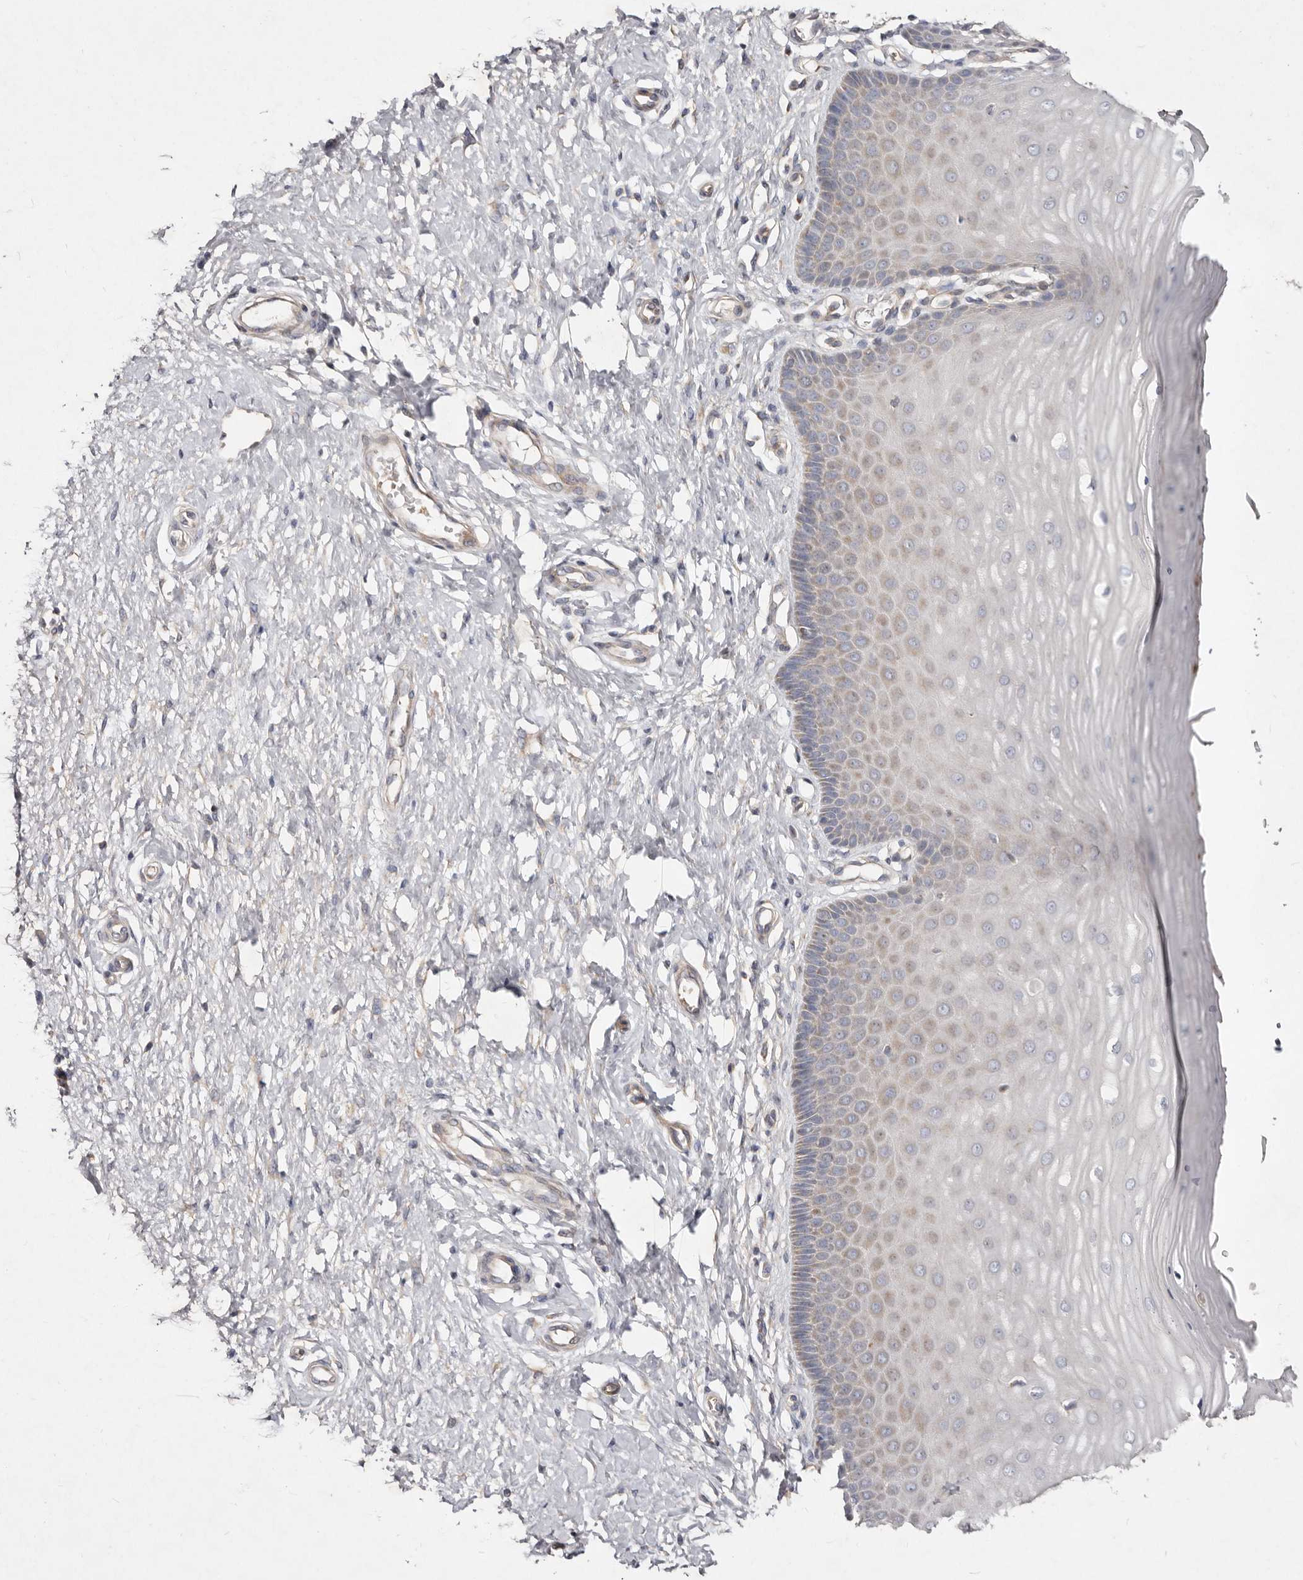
{"staining": {"intensity": "weak", "quantity": "<25%", "location": "cytoplasmic/membranous"}, "tissue": "cervix", "cell_type": "Glandular cells", "image_type": "normal", "snomed": [{"axis": "morphology", "description": "Normal tissue, NOS"}, {"axis": "topography", "description": "Cervix"}], "caption": "Immunohistochemical staining of normal cervix exhibits no significant expression in glandular cells.", "gene": "SLC25A20", "patient": {"sex": "female", "age": 55}}